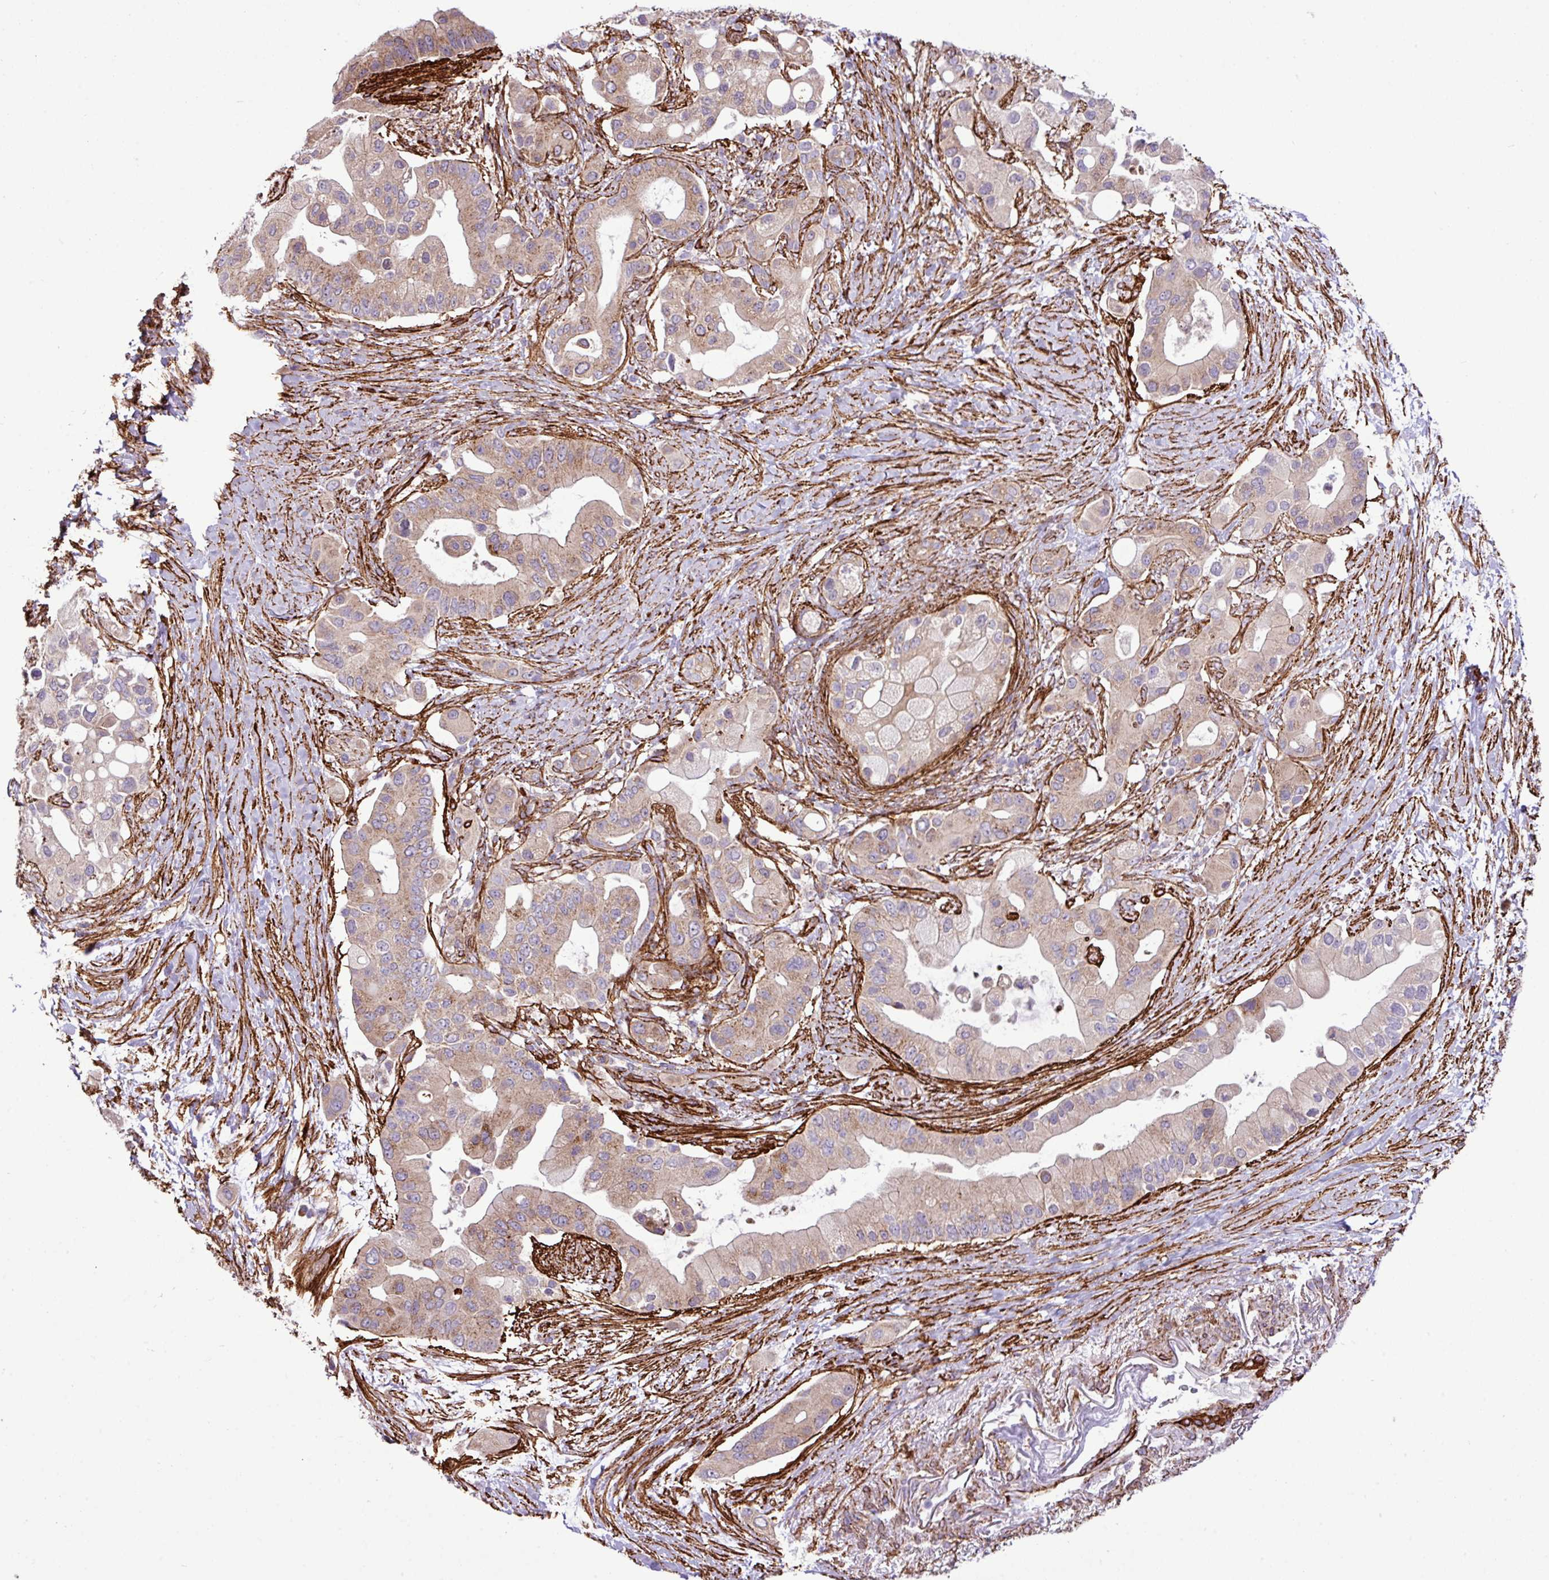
{"staining": {"intensity": "weak", "quantity": ">75%", "location": "cytoplasmic/membranous"}, "tissue": "pancreatic cancer", "cell_type": "Tumor cells", "image_type": "cancer", "snomed": [{"axis": "morphology", "description": "Adenocarcinoma, NOS"}, {"axis": "topography", "description": "Pancreas"}], "caption": "DAB (3,3'-diaminobenzidine) immunohistochemical staining of pancreatic adenocarcinoma shows weak cytoplasmic/membranous protein staining in approximately >75% of tumor cells.", "gene": "FAM47E", "patient": {"sex": "male", "age": 57}}